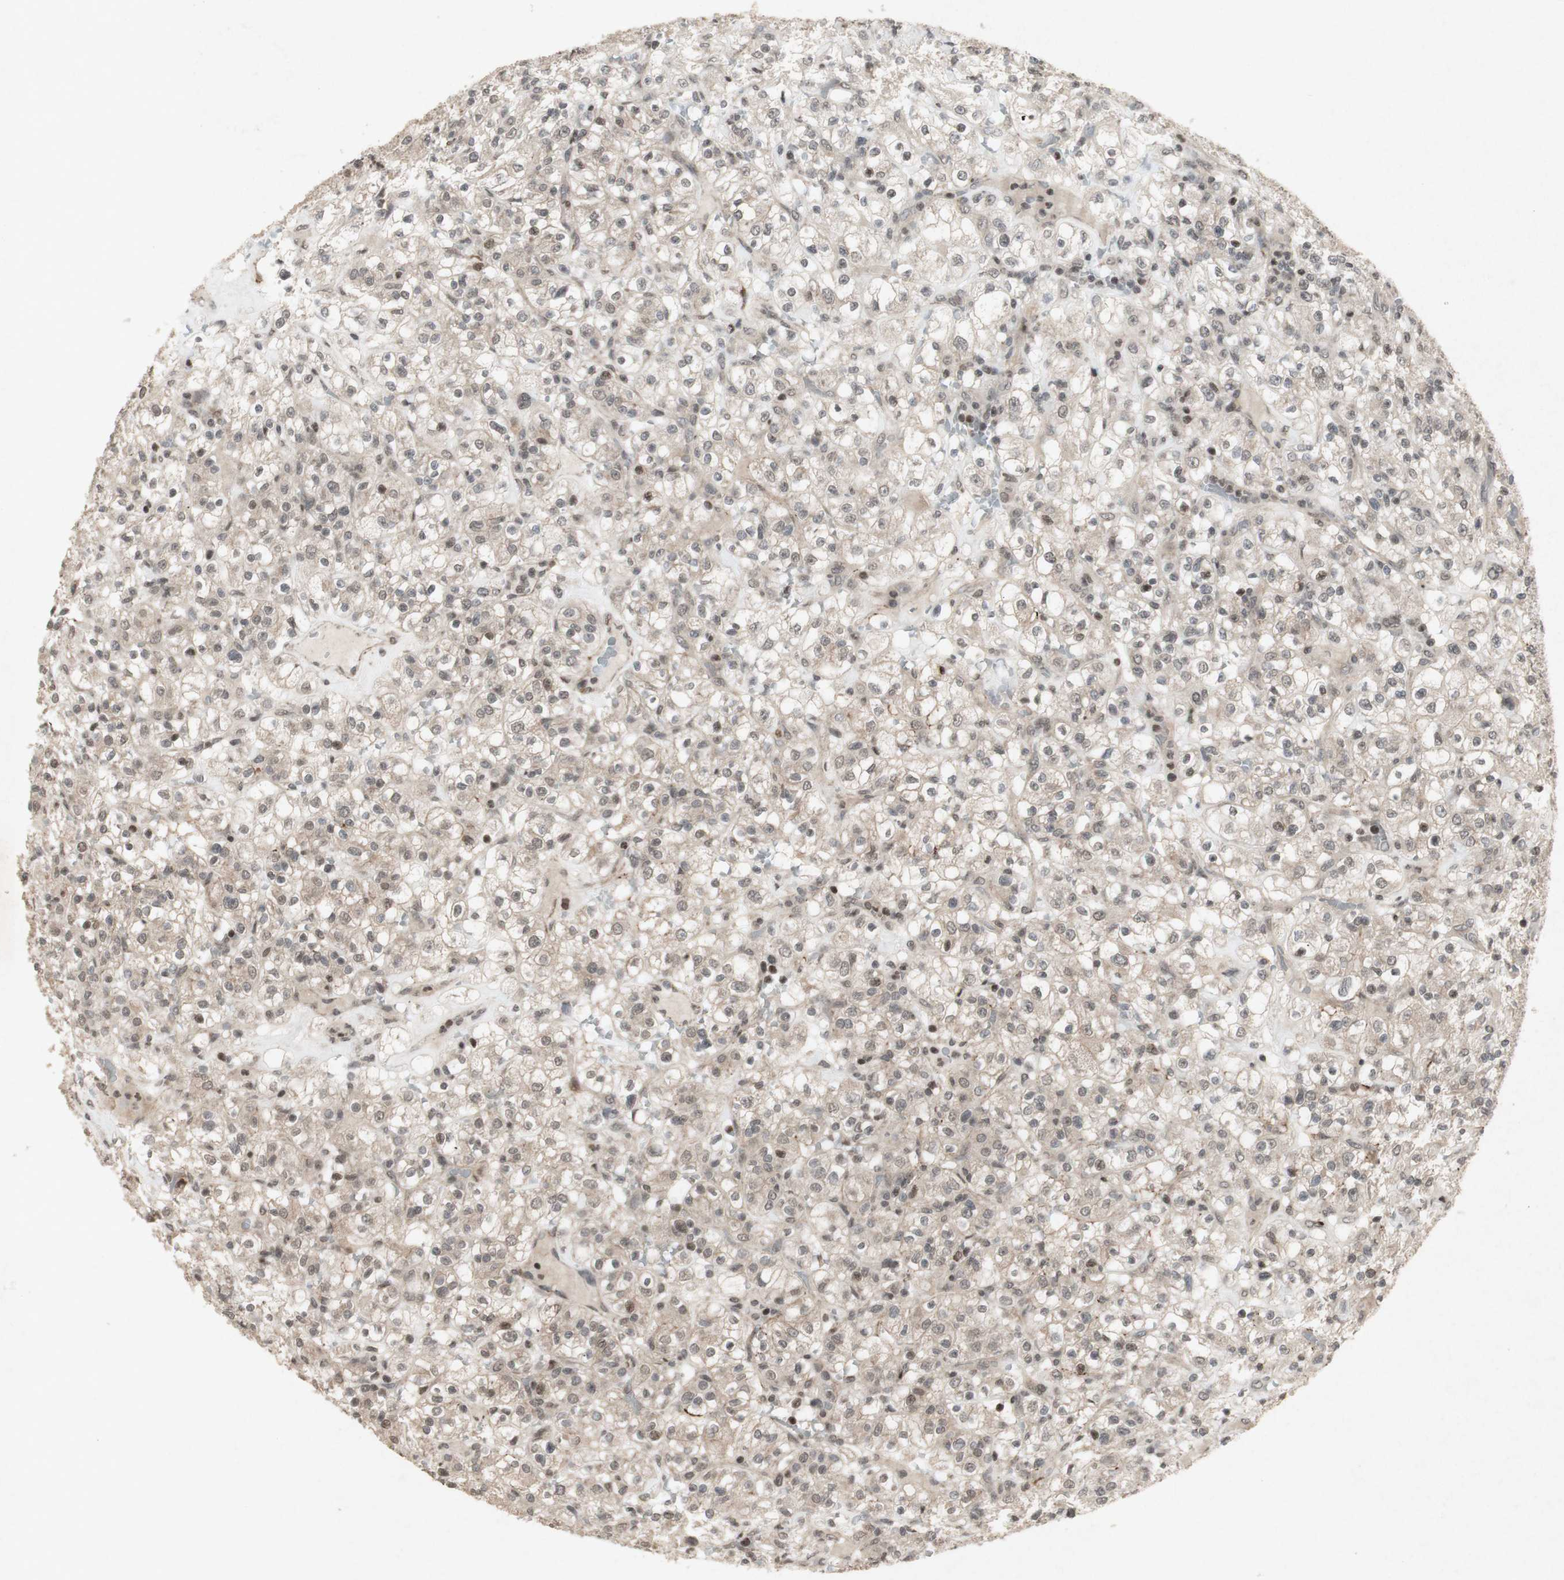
{"staining": {"intensity": "weak", "quantity": ">75%", "location": "cytoplasmic/membranous"}, "tissue": "renal cancer", "cell_type": "Tumor cells", "image_type": "cancer", "snomed": [{"axis": "morphology", "description": "Normal tissue, NOS"}, {"axis": "morphology", "description": "Adenocarcinoma, NOS"}, {"axis": "topography", "description": "Kidney"}], "caption": "Renal adenocarcinoma stained for a protein reveals weak cytoplasmic/membranous positivity in tumor cells. (brown staining indicates protein expression, while blue staining denotes nuclei).", "gene": "PLXNA1", "patient": {"sex": "female", "age": 72}}